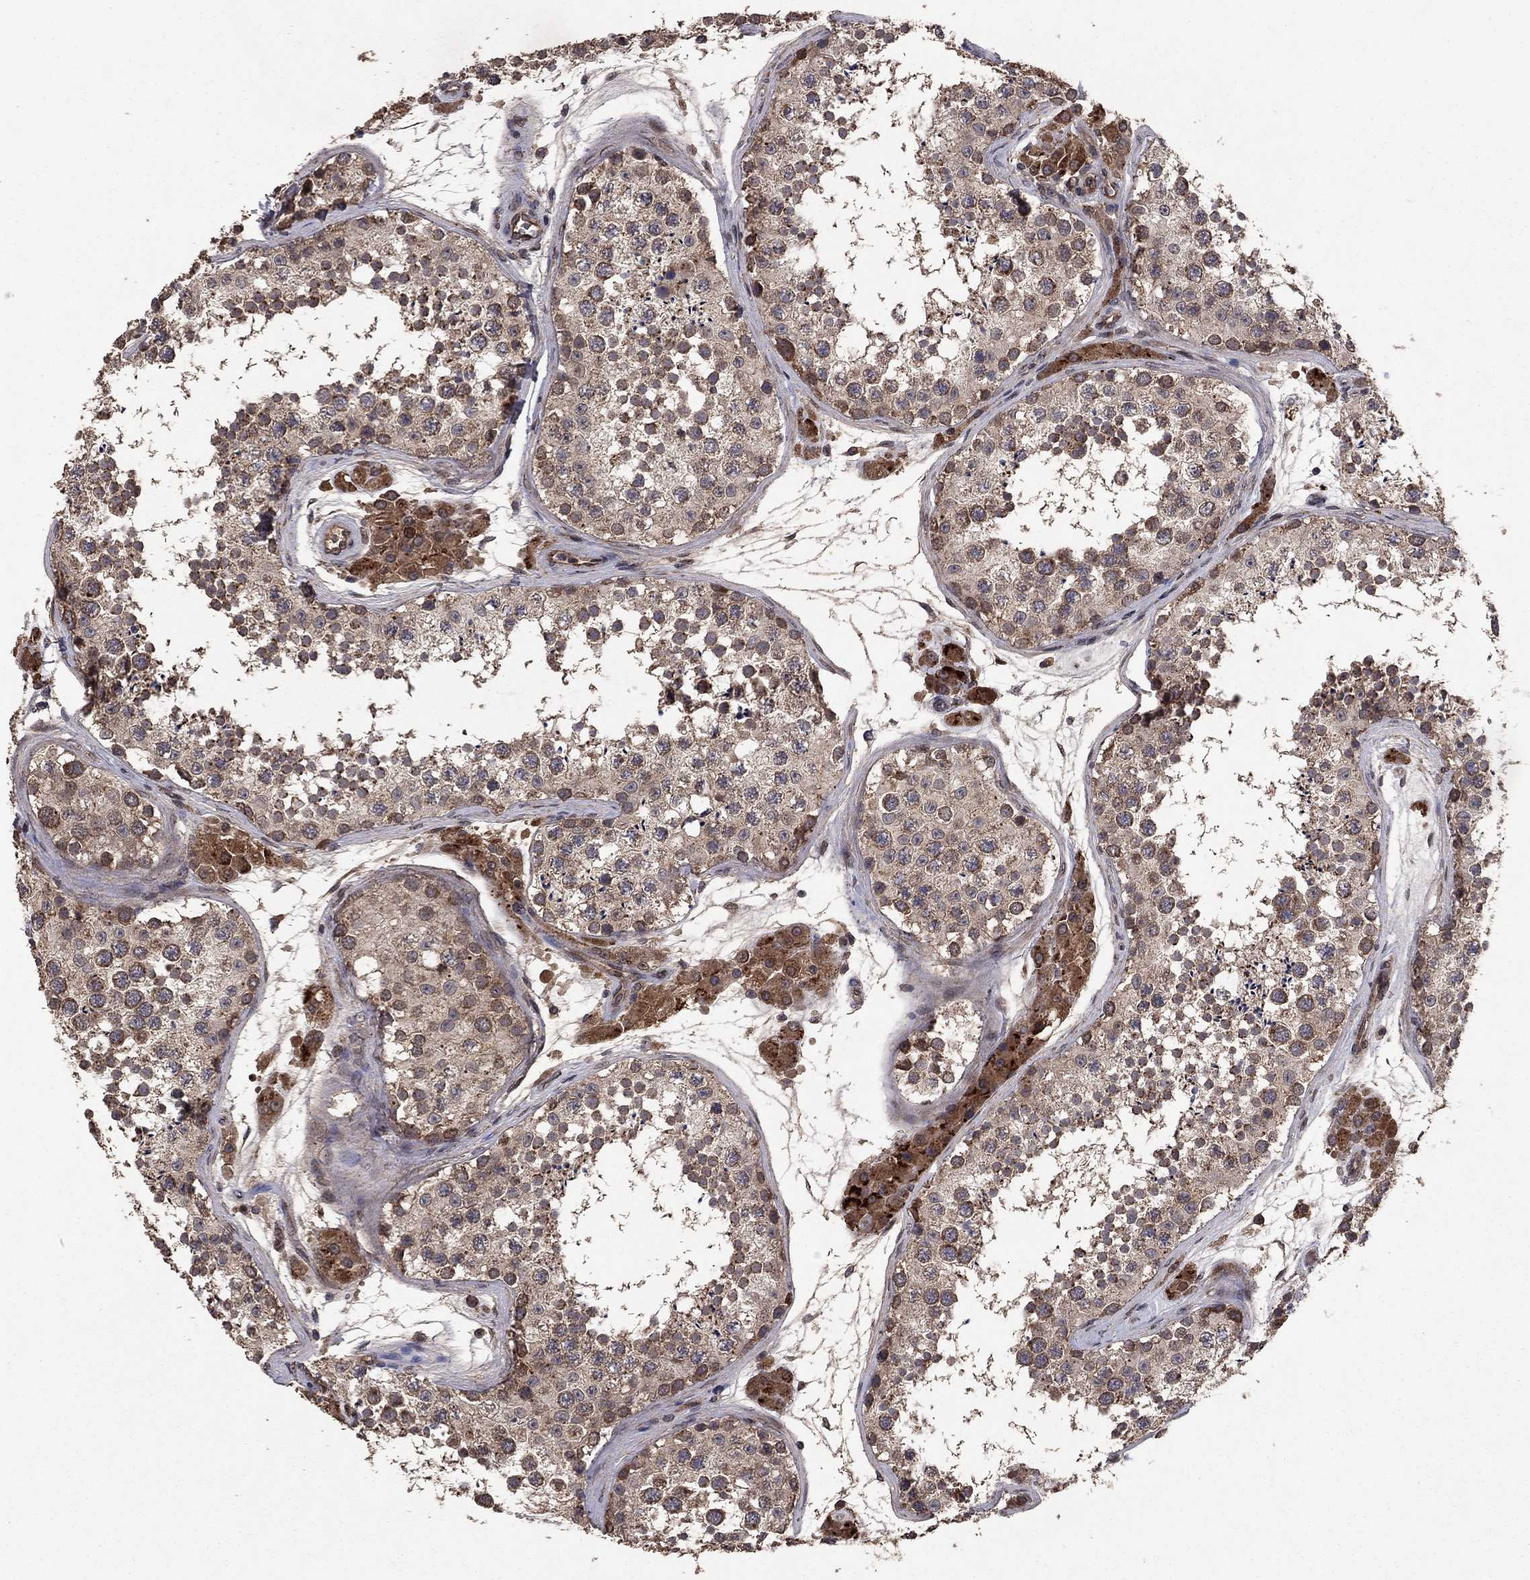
{"staining": {"intensity": "strong", "quantity": "<25%", "location": "cytoplasmic/membranous"}, "tissue": "testis", "cell_type": "Cells in seminiferous ducts", "image_type": "normal", "snomed": [{"axis": "morphology", "description": "Normal tissue, NOS"}, {"axis": "topography", "description": "Testis"}], "caption": "Brown immunohistochemical staining in normal human testis displays strong cytoplasmic/membranous staining in approximately <25% of cells in seminiferous ducts.", "gene": "DHRS1", "patient": {"sex": "male", "age": 41}}